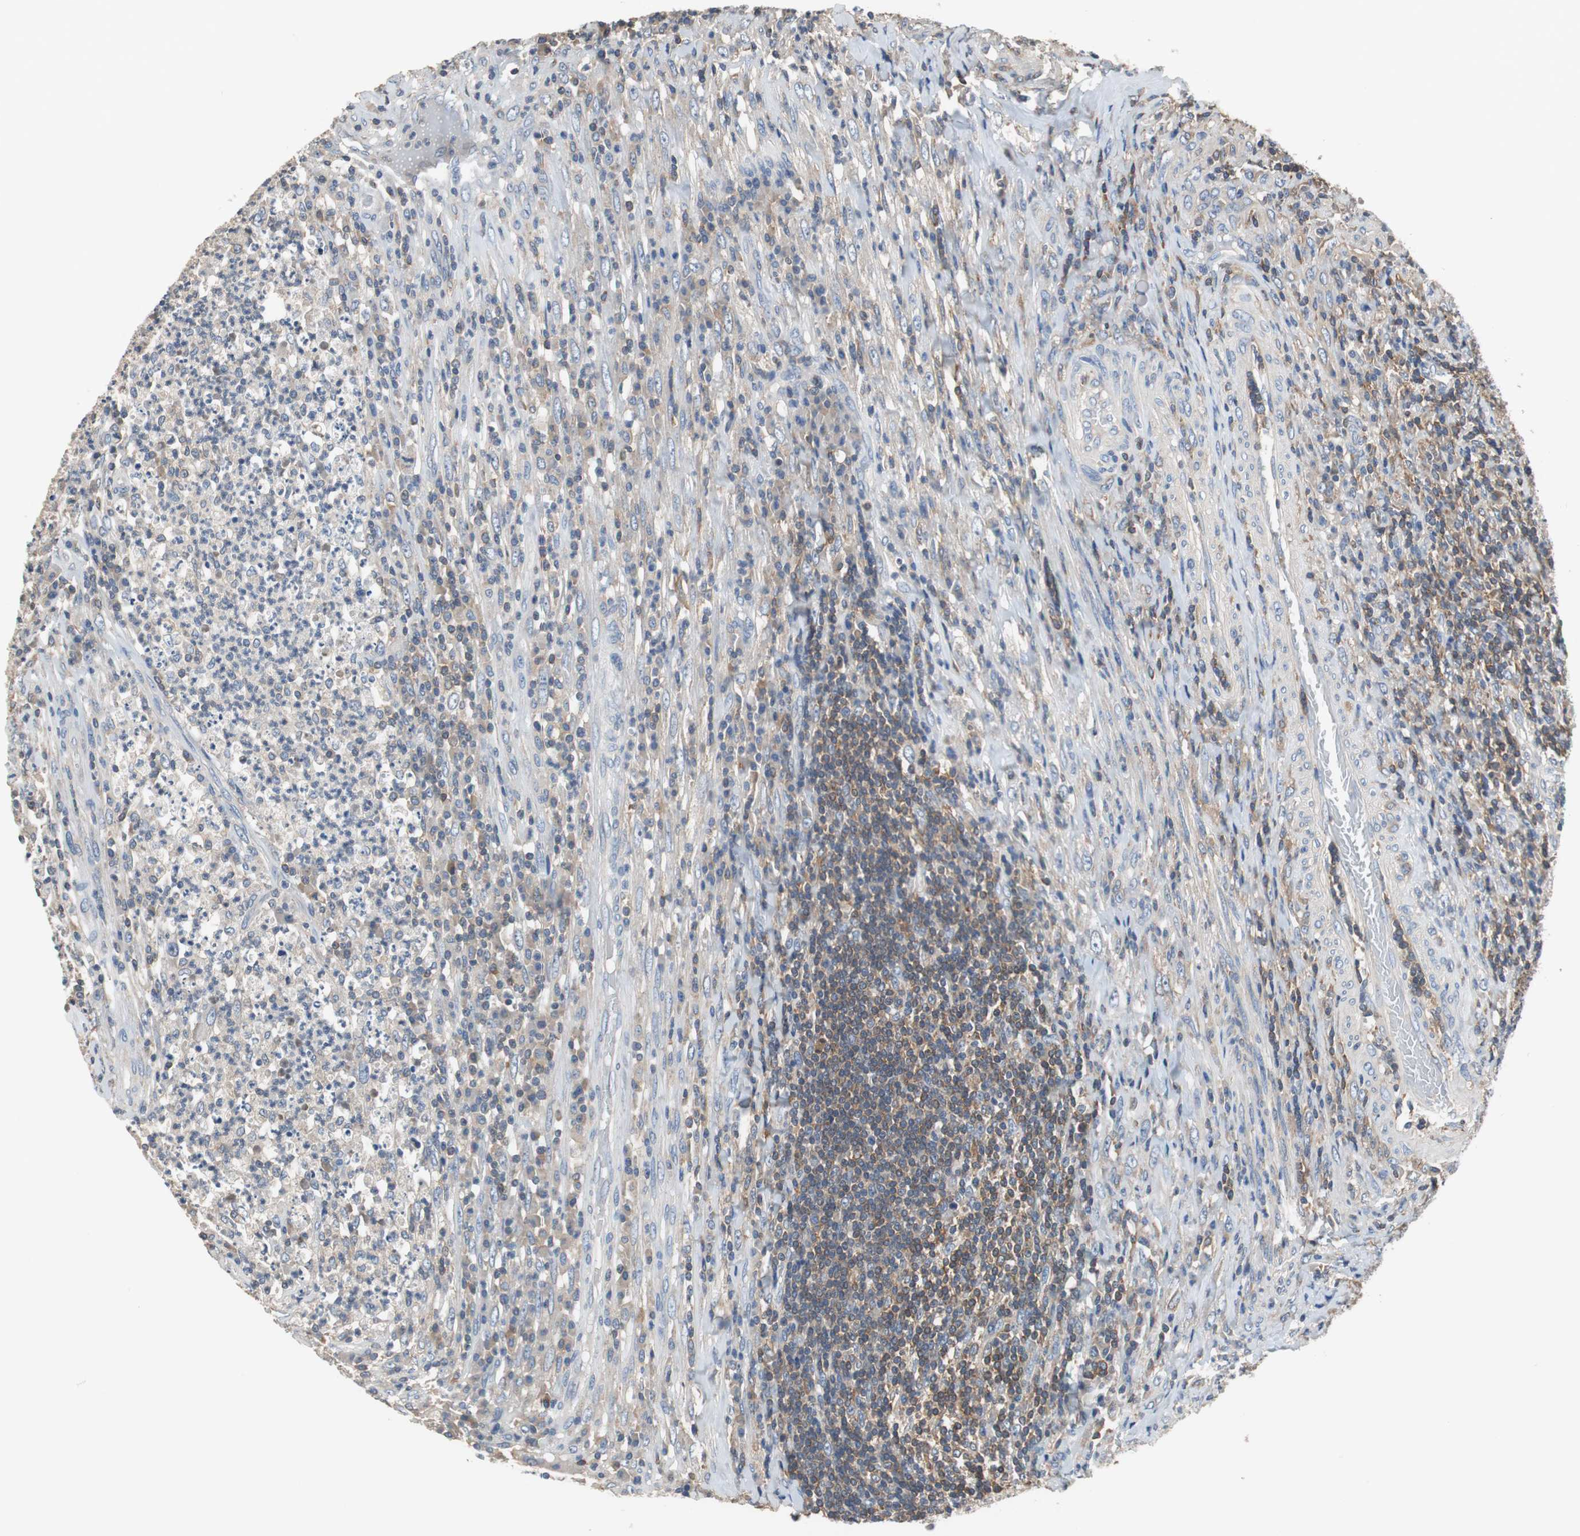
{"staining": {"intensity": "negative", "quantity": "none", "location": "none"}, "tissue": "testis cancer", "cell_type": "Tumor cells", "image_type": "cancer", "snomed": [{"axis": "morphology", "description": "Necrosis, NOS"}, {"axis": "morphology", "description": "Carcinoma, Embryonal, NOS"}, {"axis": "topography", "description": "Testis"}], "caption": "Embryonal carcinoma (testis) was stained to show a protein in brown. There is no significant positivity in tumor cells. (DAB (3,3'-diaminobenzidine) IHC visualized using brightfield microscopy, high magnification).", "gene": "PRKCA", "patient": {"sex": "male", "age": 19}}